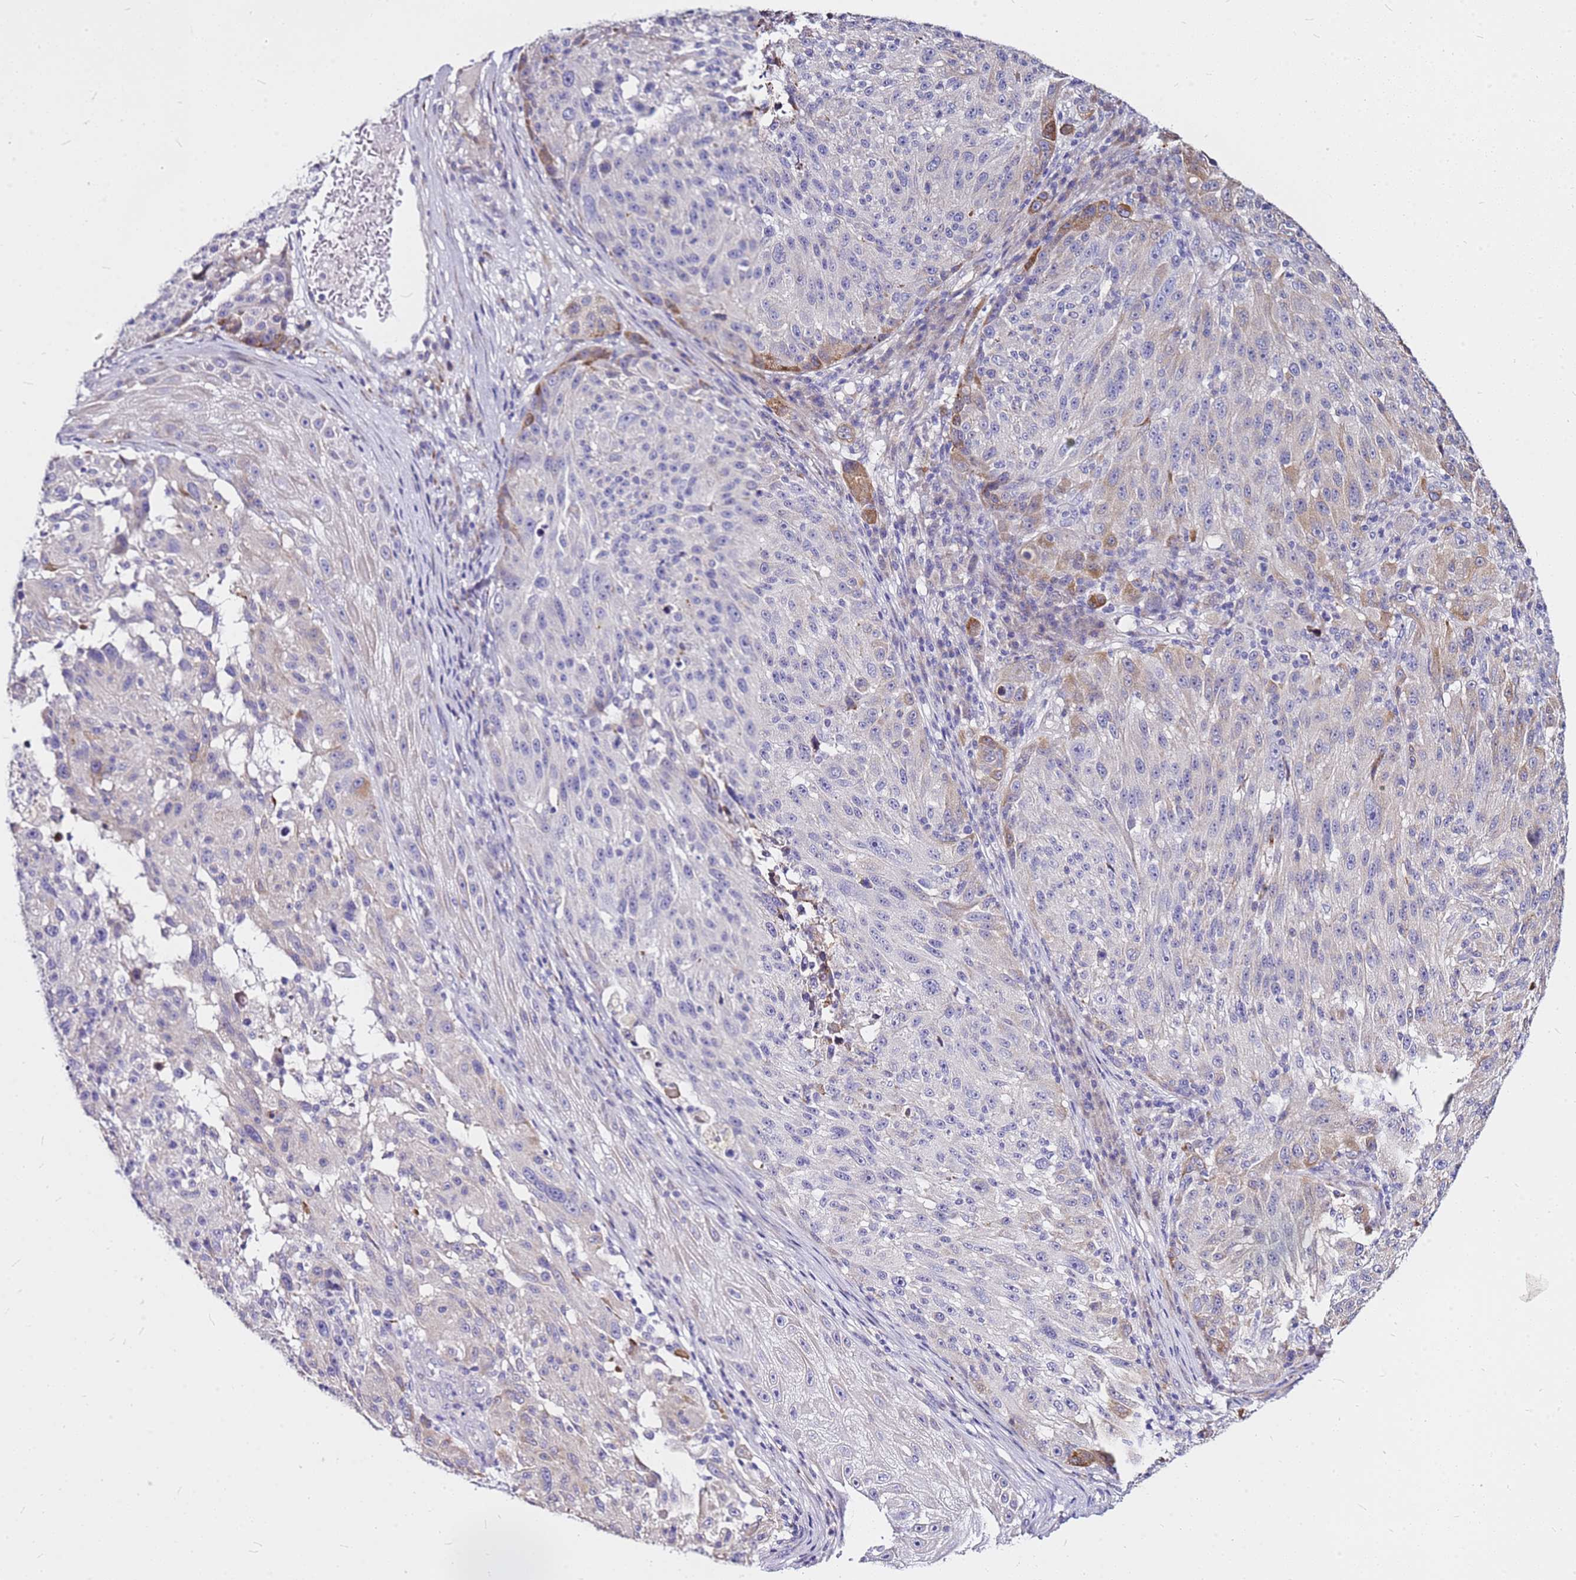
{"staining": {"intensity": "moderate", "quantity": "<25%", "location": "cytoplasmic/membranous"}, "tissue": "melanoma", "cell_type": "Tumor cells", "image_type": "cancer", "snomed": [{"axis": "morphology", "description": "Malignant melanoma, NOS"}, {"axis": "topography", "description": "Skin"}], "caption": "Protein analysis of malignant melanoma tissue demonstrates moderate cytoplasmic/membranous expression in approximately <25% of tumor cells.", "gene": "CASD1", "patient": {"sex": "male", "age": 53}}